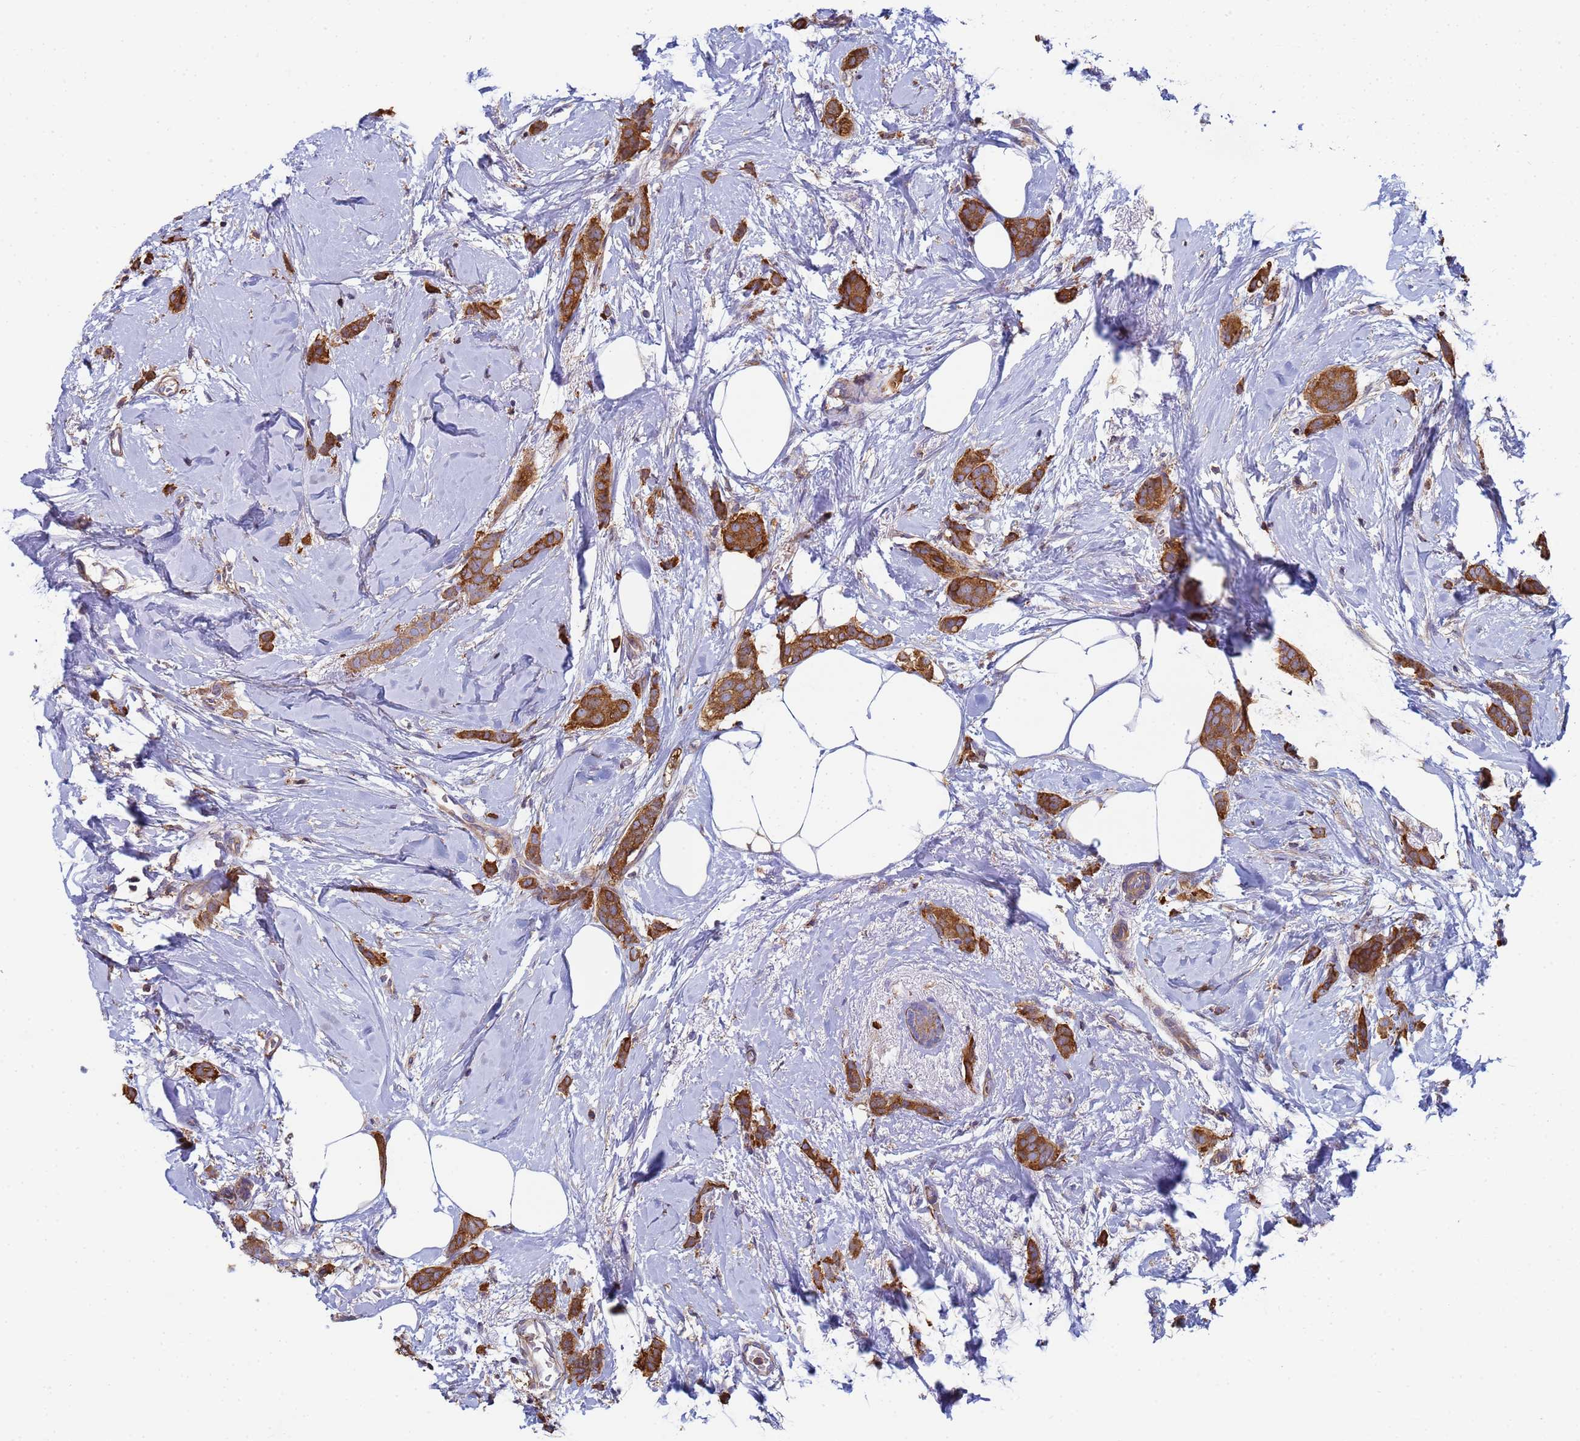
{"staining": {"intensity": "strong", "quantity": ">75%", "location": "cytoplasmic/membranous"}, "tissue": "breast cancer", "cell_type": "Tumor cells", "image_type": "cancer", "snomed": [{"axis": "morphology", "description": "Duct carcinoma"}, {"axis": "topography", "description": "Breast"}], "caption": "Human intraductal carcinoma (breast) stained with a protein marker reveals strong staining in tumor cells.", "gene": "ZNG1B", "patient": {"sex": "female", "age": 72}}